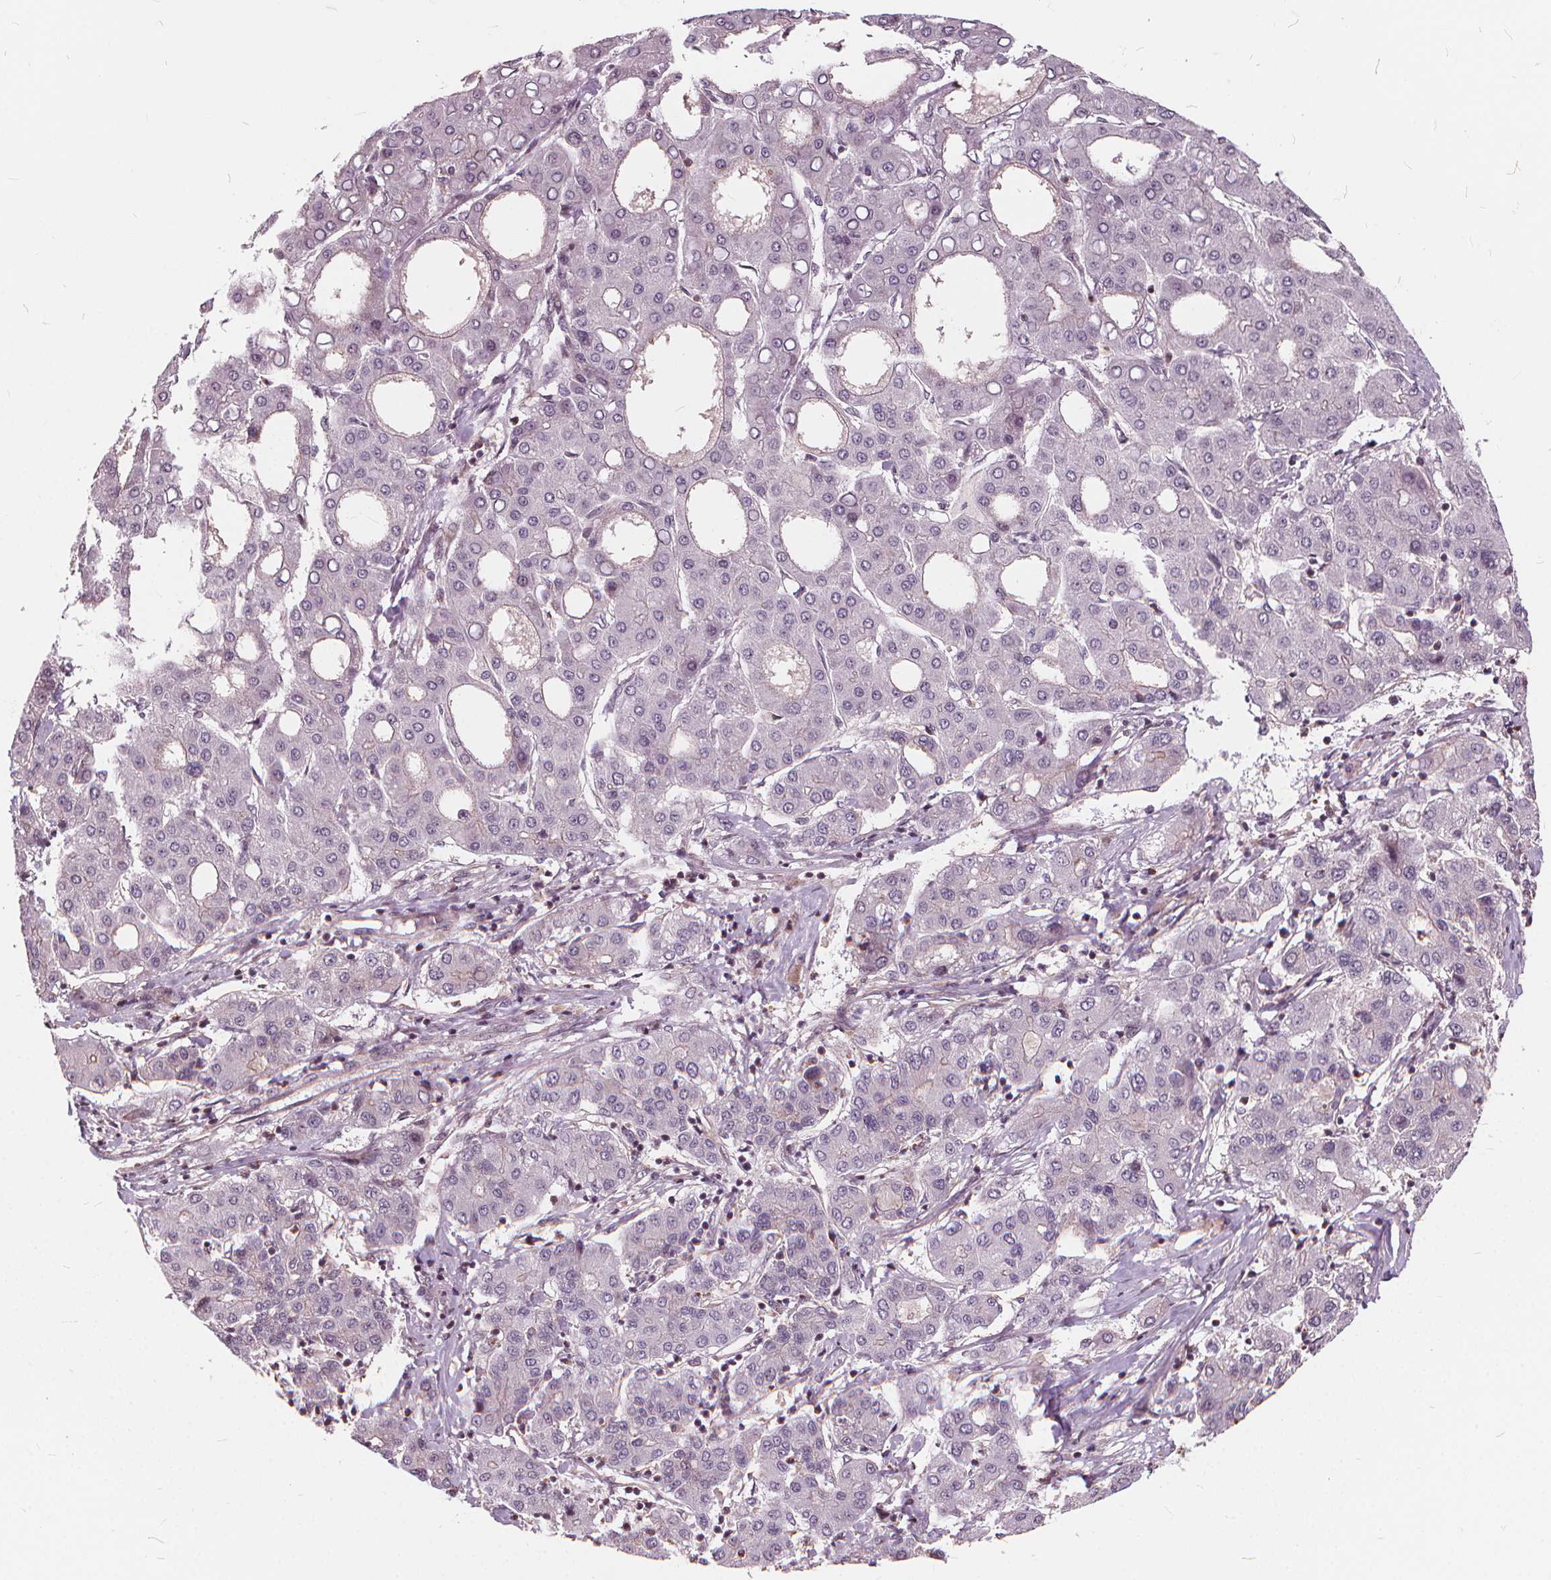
{"staining": {"intensity": "negative", "quantity": "none", "location": "none"}, "tissue": "liver cancer", "cell_type": "Tumor cells", "image_type": "cancer", "snomed": [{"axis": "morphology", "description": "Carcinoma, Hepatocellular, NOS"}, {"axis": "topography", "description": "Liver"}], "caption": "Tumor cells show no significant protein positivity in hepatocellular carcinoma (liver).", "gene": "INPP5E", "patient": {"sex": "male", "age": 65}}